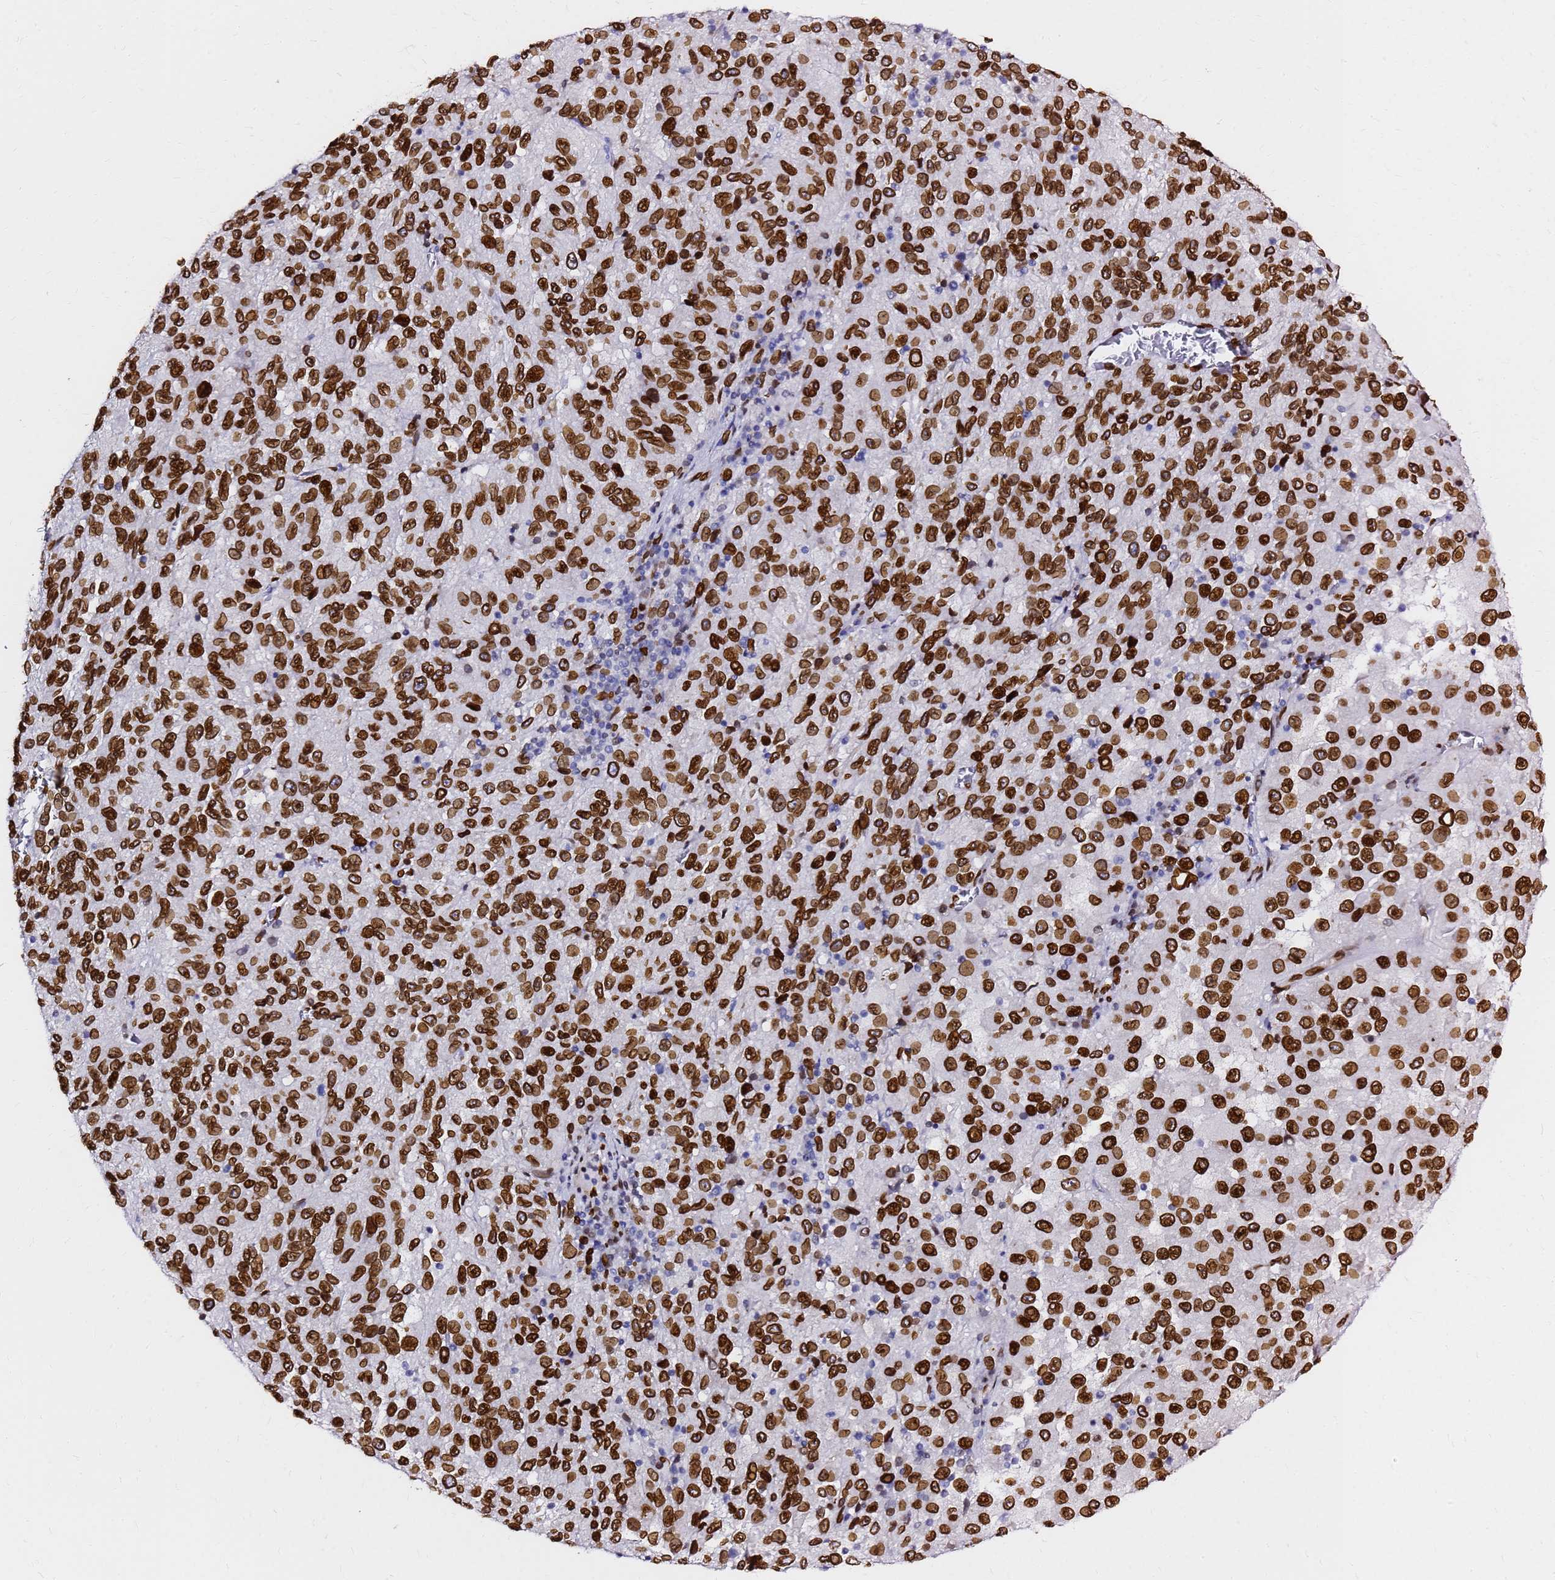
{"staining": {"intensity": "strong", "quantity": ">75%", "location": "cytoplasmic/membranous,nuclear"}, "tissue": "melanoma", "cell_type": "Tumor cells", "image_type": "cancer", "snomed": [{"axis": "morphology", "description": "Malignant melanoma, Metastatic site"}, {"axis": "topography", "description": "Lung"}], "caption": "Strong cytoplasmic/membranous and nuclear expression for a protein is appreciated in approximately >75% of tumor cells of melanoma using immunohistochemistry.", "gene": "C6orf141", "patient": {"sex": "male", "age": 64}}